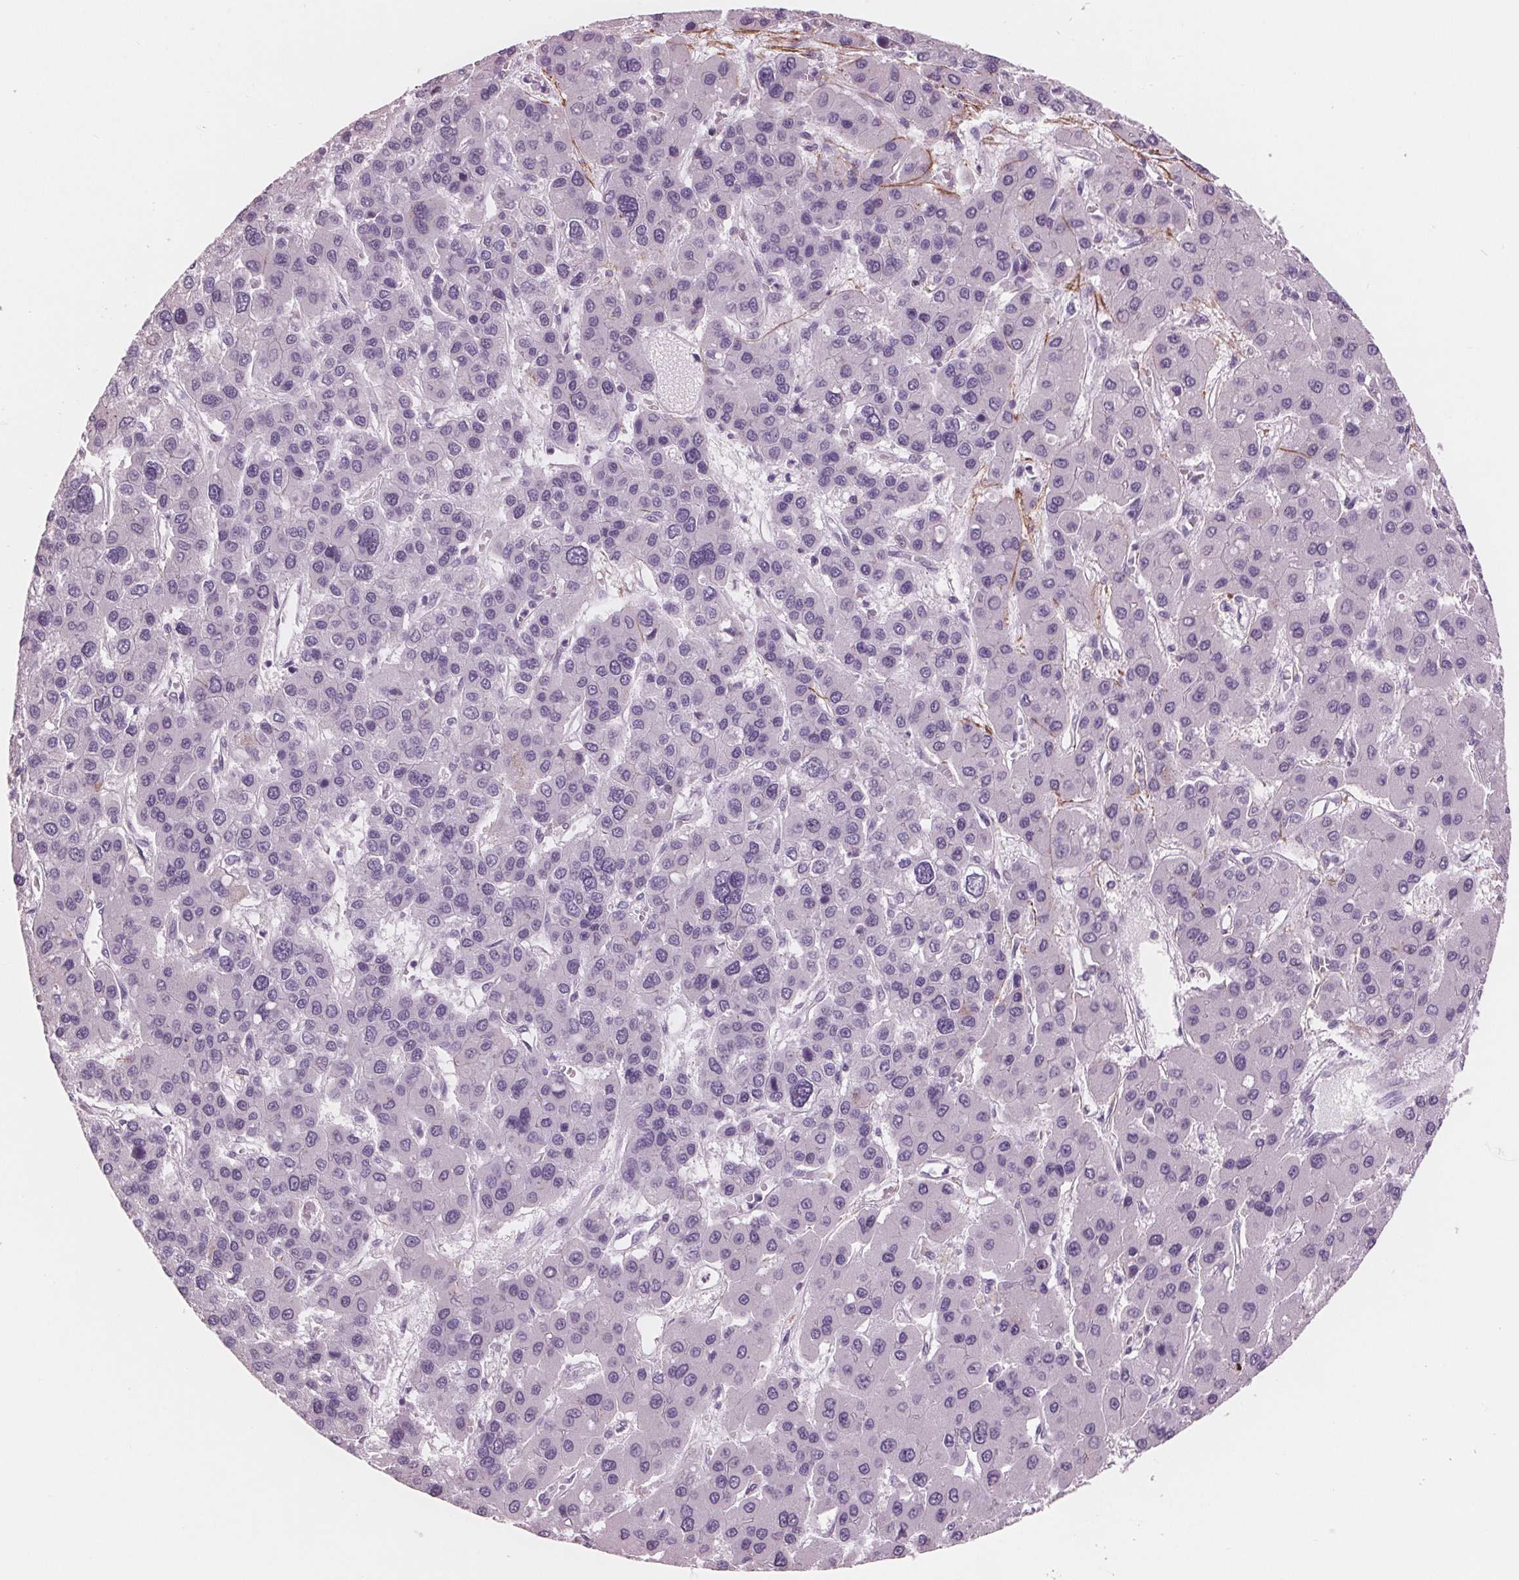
{"staining": {"intensity": "negative", "quantity": "none", "location": "none"}, "tissue": "liver cancer", "cell_type": "Tumor cells", "image_type": "cancer", "snomed": [{"axis": "morphology", "description": "Carcinoma, Hepatocellular, NOS"}, {"axis": "topography", "description": "Liver"}], "caption": "Human liver hepatocellular carcinoma stained for a protein using IHC displays no staining in tumor cells.", "gene": "AMBP", "patient": {"sex": "female", "age": 41}}